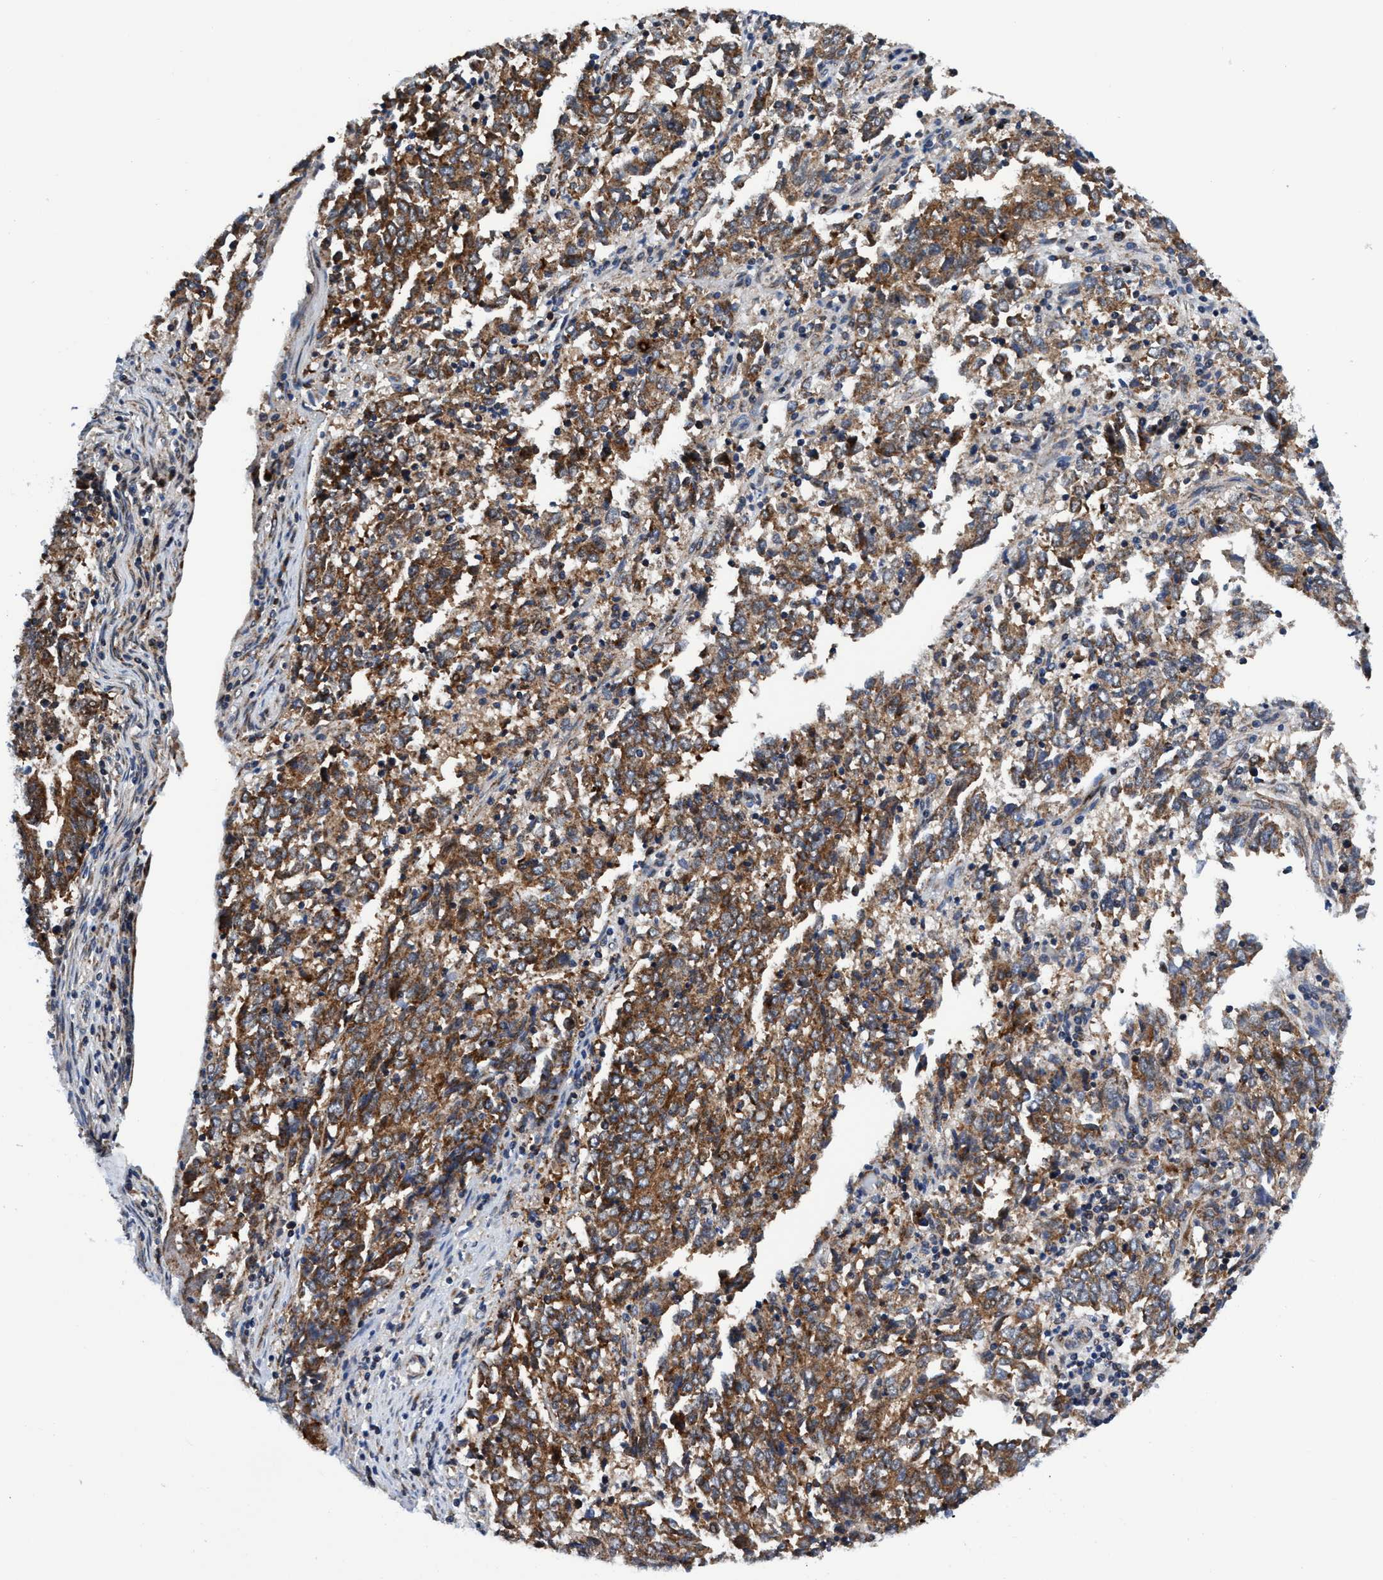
{"staining": {"intensity": "moderate", "quantity": ">75%", "location": "cytoplasmic/membranous"}, "tissue": "endometrial cancer", "cell_type": "Tumor cells", "image_type": "cancer", "snomed": [{"axis": "morphology", "description": "Adenocarcinoma, NOS"}, {"axis": "topography", "description": "Endometrium"}], "caption": "Immunohistochemistry micrograph of neoplastic tissue: adenocarcinoma (endometrial) stained using immunohistochemistry (IHC) reveals medium levels of moderate protein expression localized specifically in the cytoplasmic/membranous of tumor cells, appearing as a cytoplasmic/membranous brown color.", "gene": "AGAP2", "patient": {"sex": "female", "age": 80}}